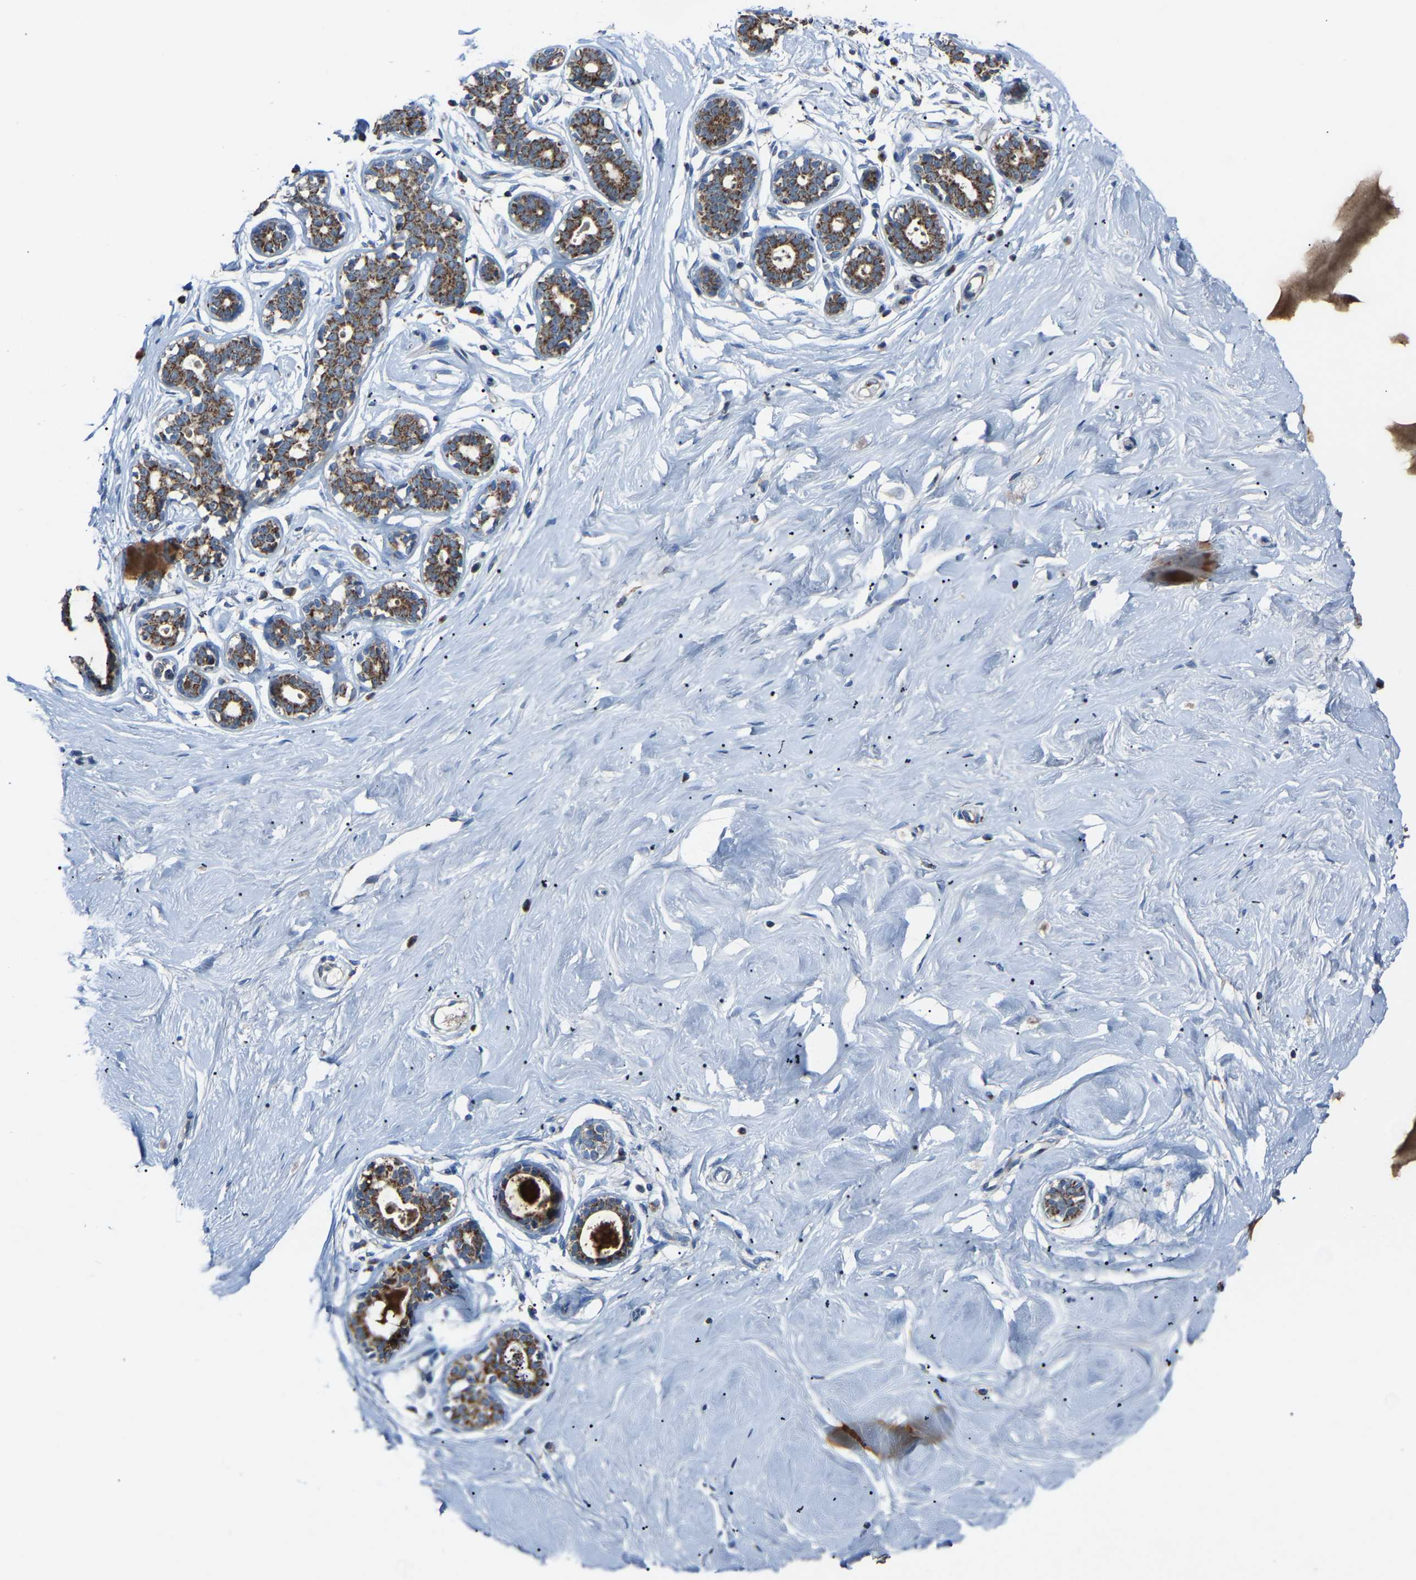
{"staining": {"intensity": "moderate", "quantity": "25%-75%", "location": "cytoplasmic/membranous"}, "tissue": "breast", "cell_type": "Adipocytes", "image_type": "normal", "snomed": [{"axis": "morphology", "description": "Normal tissue, NOS"}, {"axis": "topography", "description": "Breast"}], "caption": "Immunohistochemical staining of unremarkable human breast exhibits 25%-75% levels of moderate cytoplasmic/membranous protein expression in approximately 25%-75% of adipocytes.", "gene": "CANT1", "patient": {"sex": "female", "age": 23}}